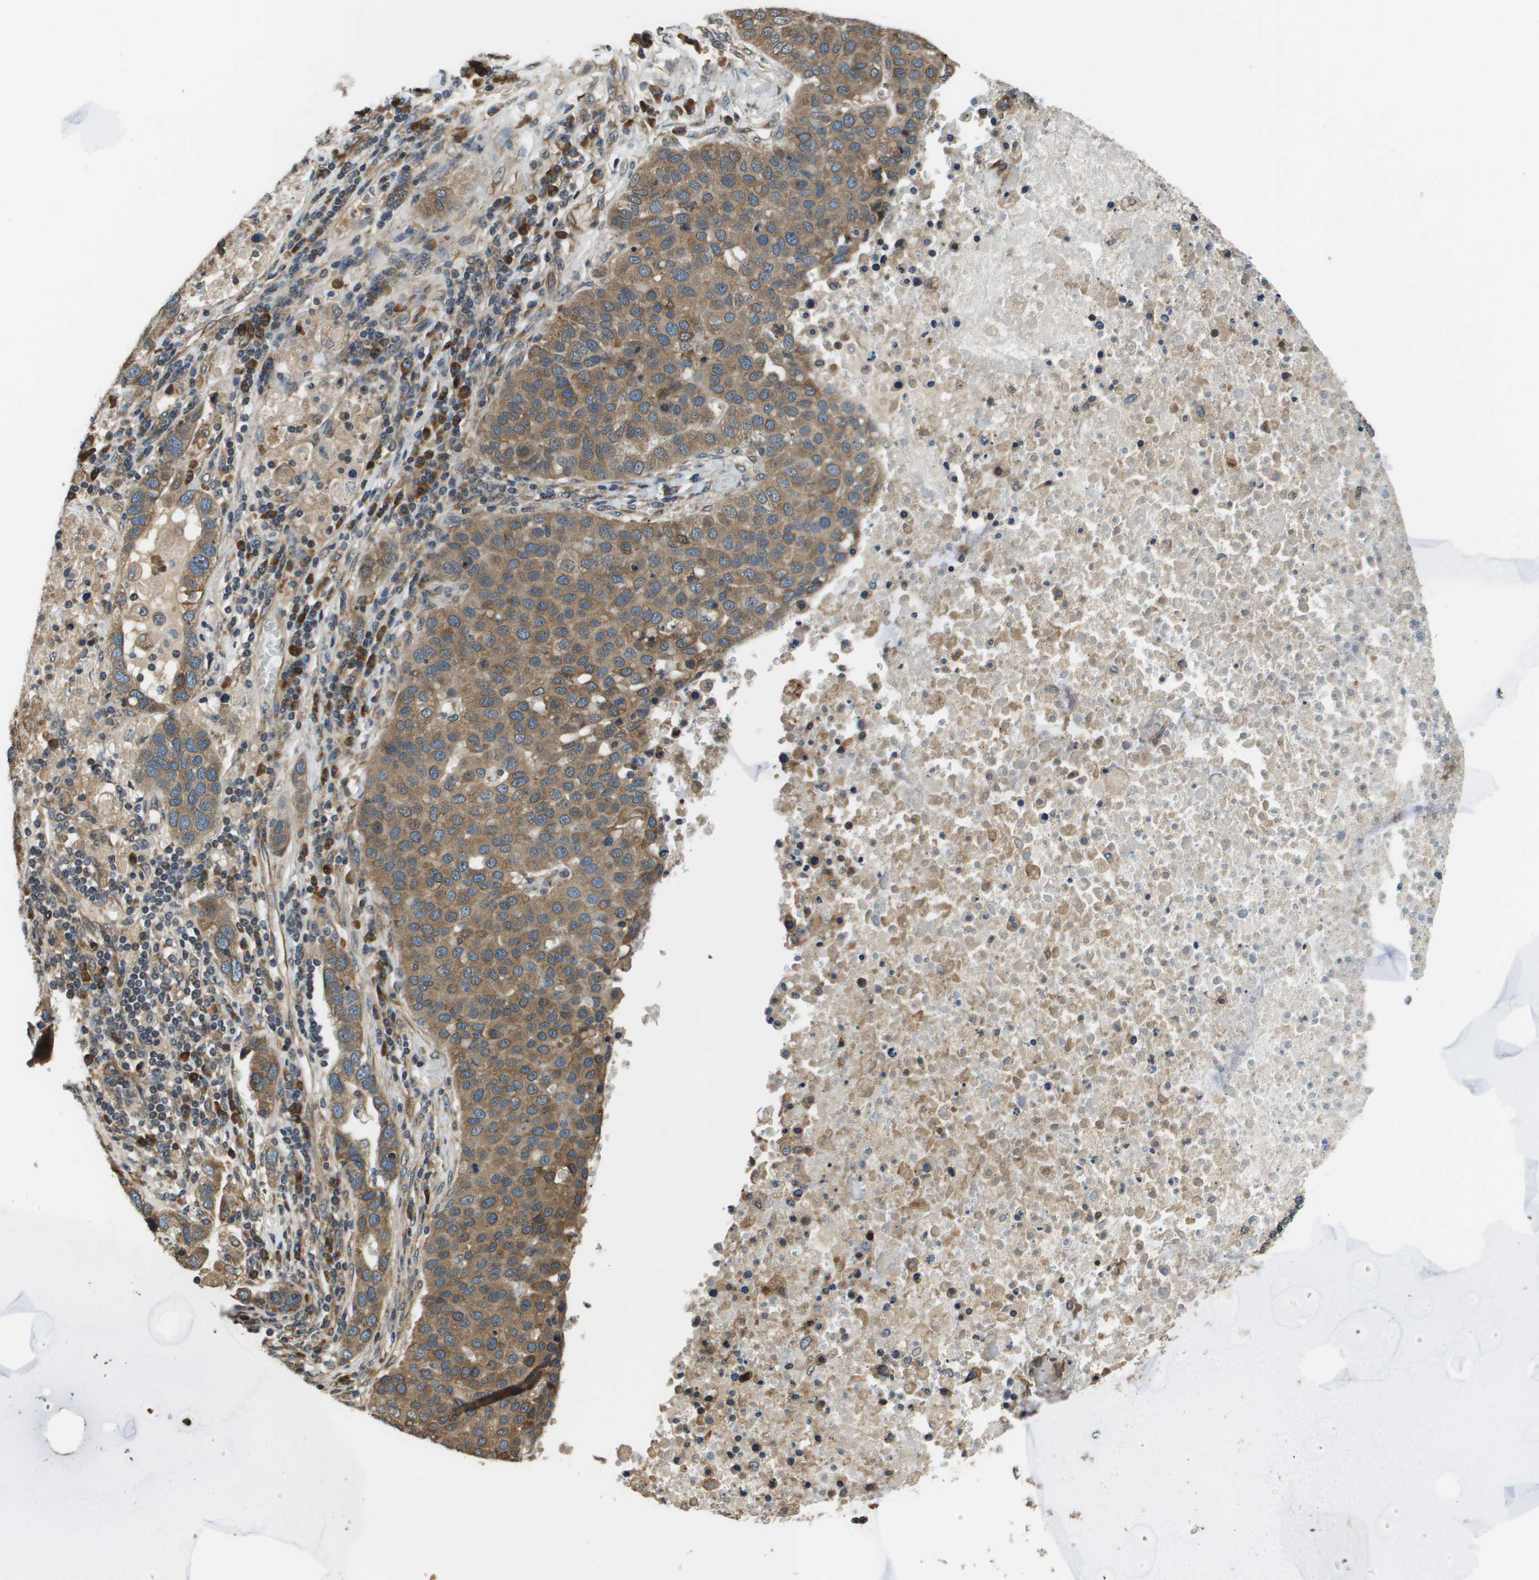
{"staining": {"intensity": "moderate", "quantity": ">75%", "location": "cytoplasmic/membranous"}, "tissue": "pancreatic cancer", "cell_type": "Tumor cells", "image_type": "cancer", "snomed": [{"axis": "morphology", "description": "Adenocarcinoma, NOS"}, {"axis": "topography", "description": "Pancreas"}], "caption": "Human pancreatic adenocarcinoma stained with a brown dye exhibits moderate cytoplasmic/membranous positive staining in approximately >75% of tumor cells.", "gene": "SEC62", "patient": {"sex": "female", "age": 61}}